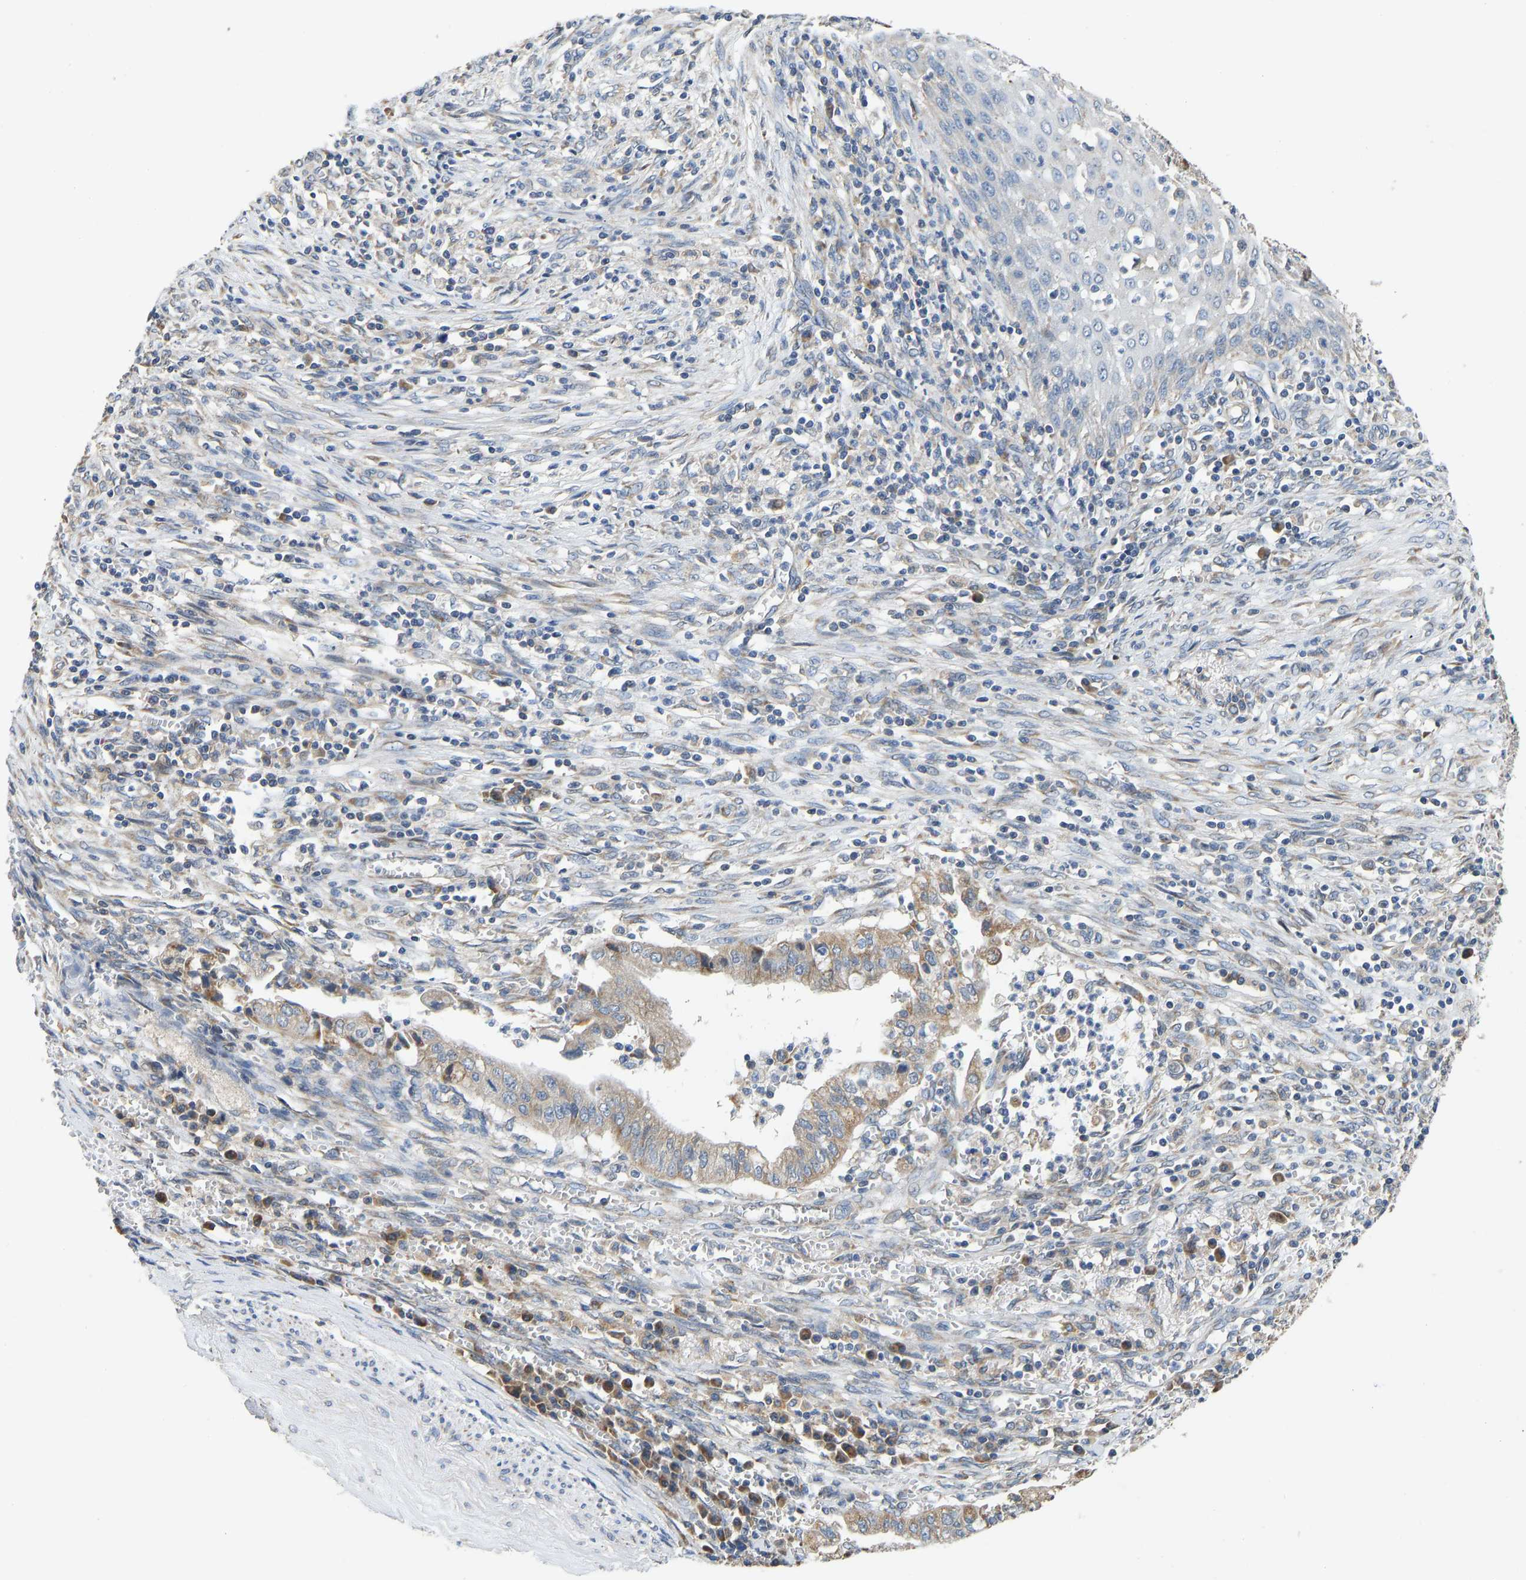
{"staining": {"intensity": "weak", "quantity": ">75%", "location": "cytoplasmic/membranous"}, "tissue": "cervical cancer", "cell_type": "Tumor cells", "image_type": "cancer", "snomed": [{"axis": "morphology", "description": "Adenocarcinoma, NOS"}, {"axis": "topography", "description": "Cervix"}], "caption": "Protein expression analysis of human adenocarcinoma (cervical) reveals weak cytoplasmic/membranous positivity in approximately >75% of tumor cells.", "gene": "TMEM150A", "patient": {"sex": "female", "age": 44}}